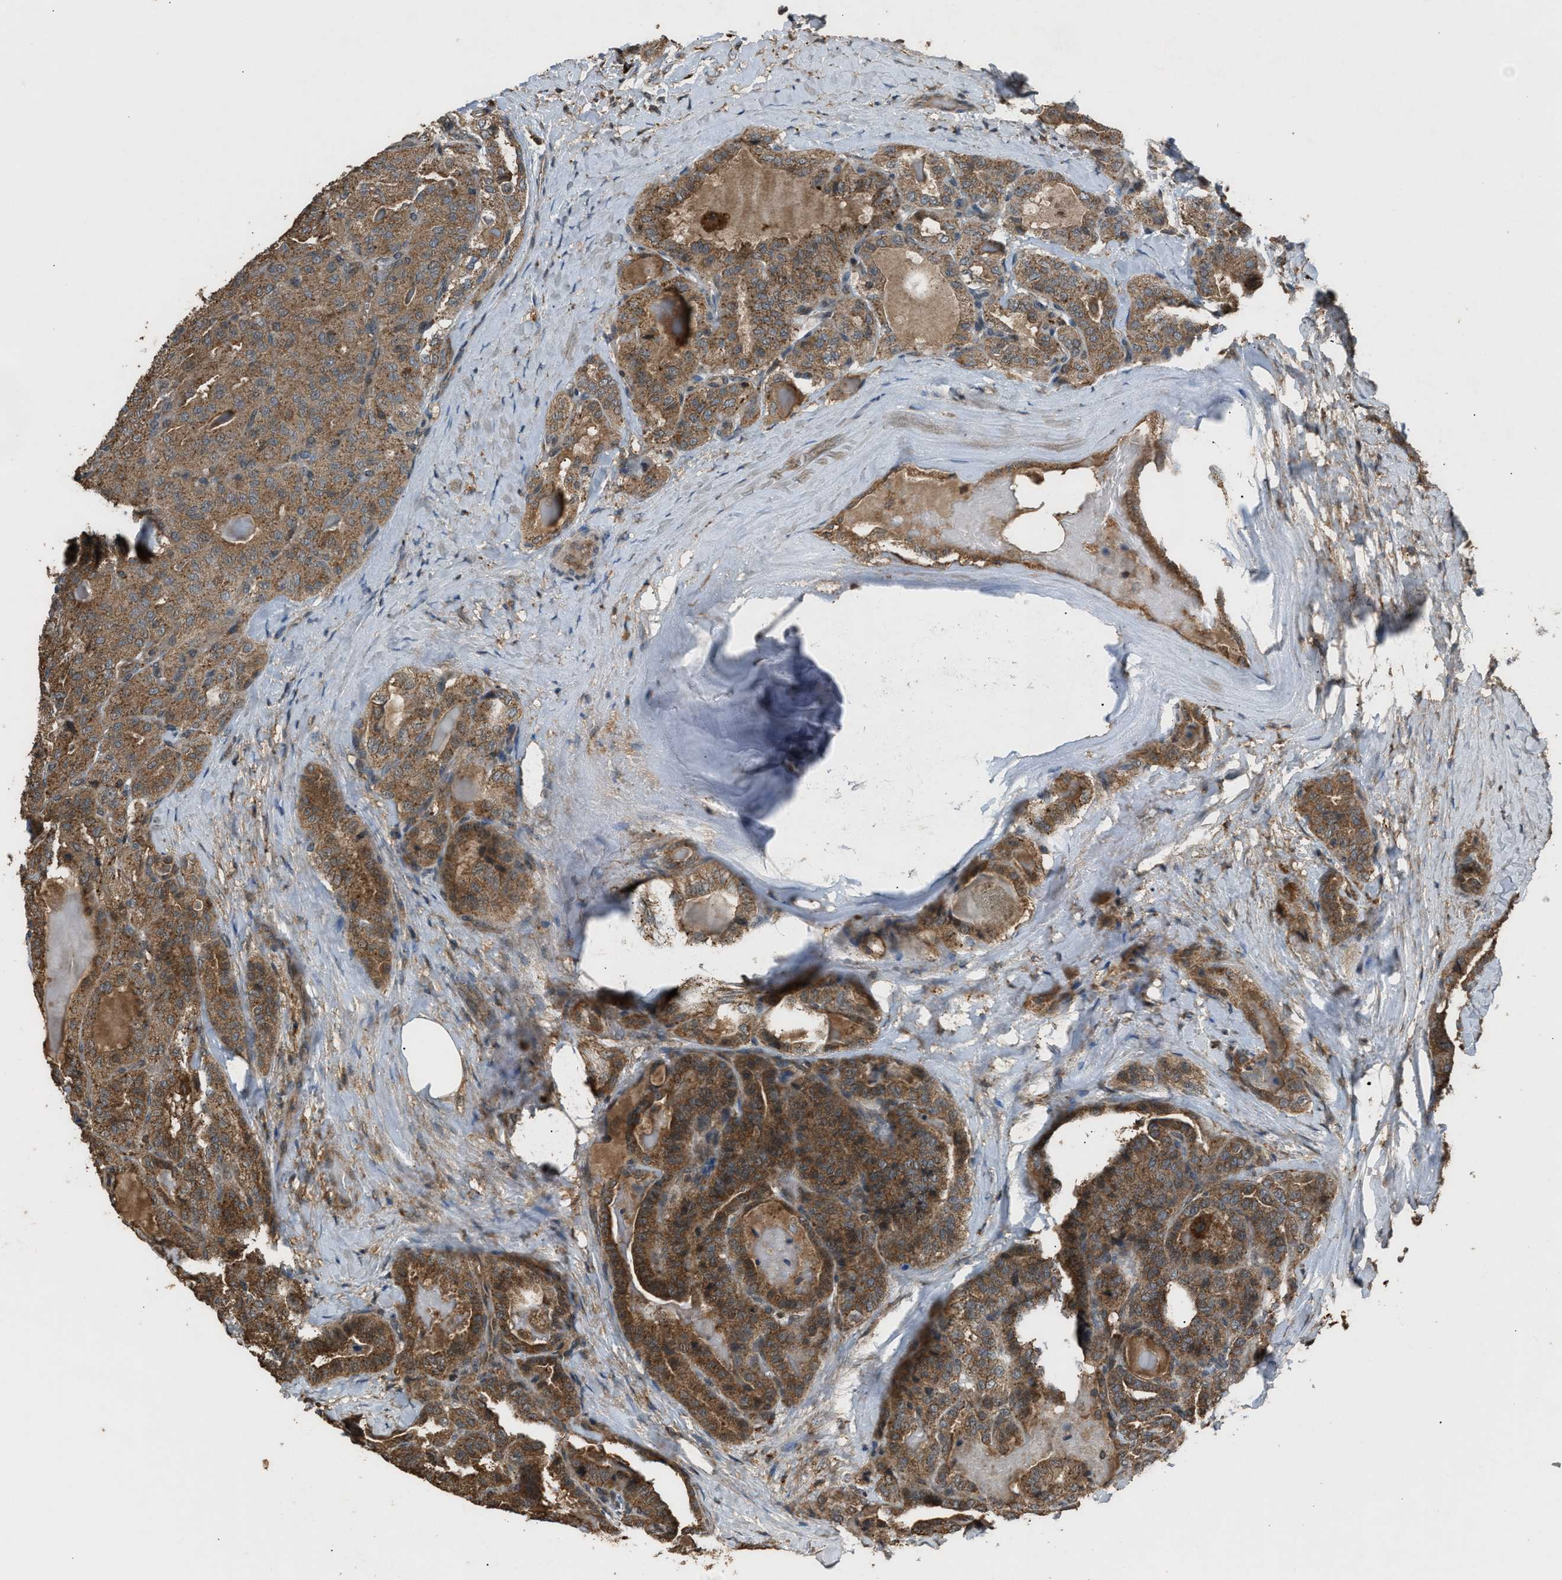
{"staining": {"intensity": "moderate", "quantity": ">75%", "location": "cytoplasmic/membranous"}, "tissue": "thyroid cancer", "cell_type": "Tumor cells", "image_type": "cancer", "snomed": [{"axis": "morphology", "description": "Papillary adenocarcinoma, NOS"}, {"axis": "topography", "description": "Thyroid gland"}], "caption": "Protein staining reveals moderate cytoplasmic/membranous positivity in approximately >75% of tumor cells in thyroid papillary adenocarcinoma.", "gene": "PSMD1", "patient": {"sex": "male", "age": 77}}